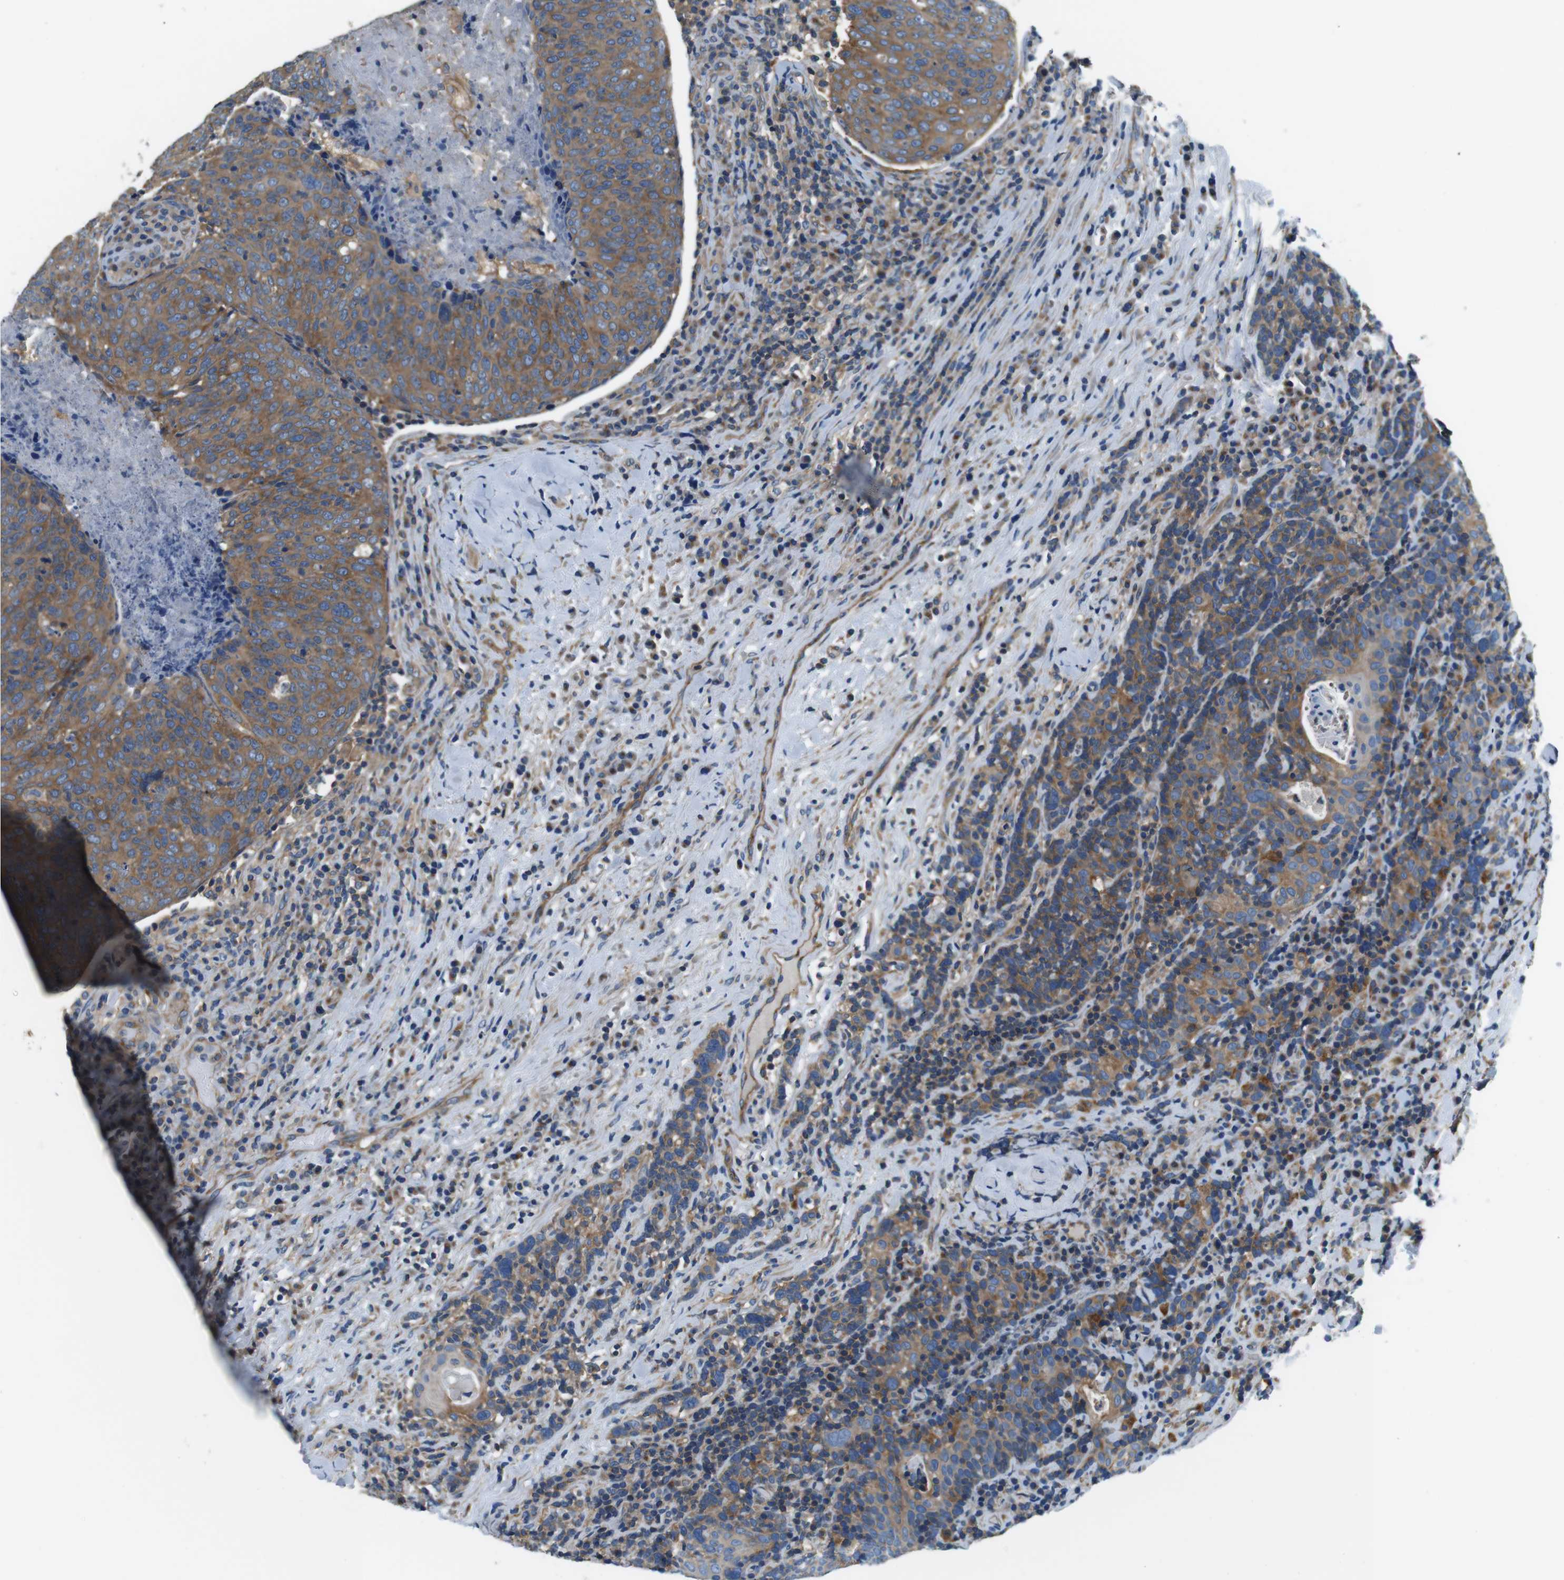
{"staining": {"intensity": "moderate", "quantity": ">75%", "location": "cytoplasmic/membranous"}, "tissue": "head and neck cancer", "cell_type": "Tumor cells", "image_type": "cancer", "snomed": [{"axis": "morphology", "description": "Squamous cell carcinoma, NOS"}, {"axis": "morphology", "description": "Squamous cell carcinoma, metastatic, NOS"}, {"axis": "topography", "description": "Lymph node"}, {"axis": "topography", "description": "Head-Neck"}], "caption": "The histopathology image displays immunohistochemical staining of head and neck cancer. There is moderate cytoplasmic/membranous staining is appreciated in approximately >75% of tumor cells.", "gene": "DENND4C", "patient": {"sex": "male", "age": 62}}